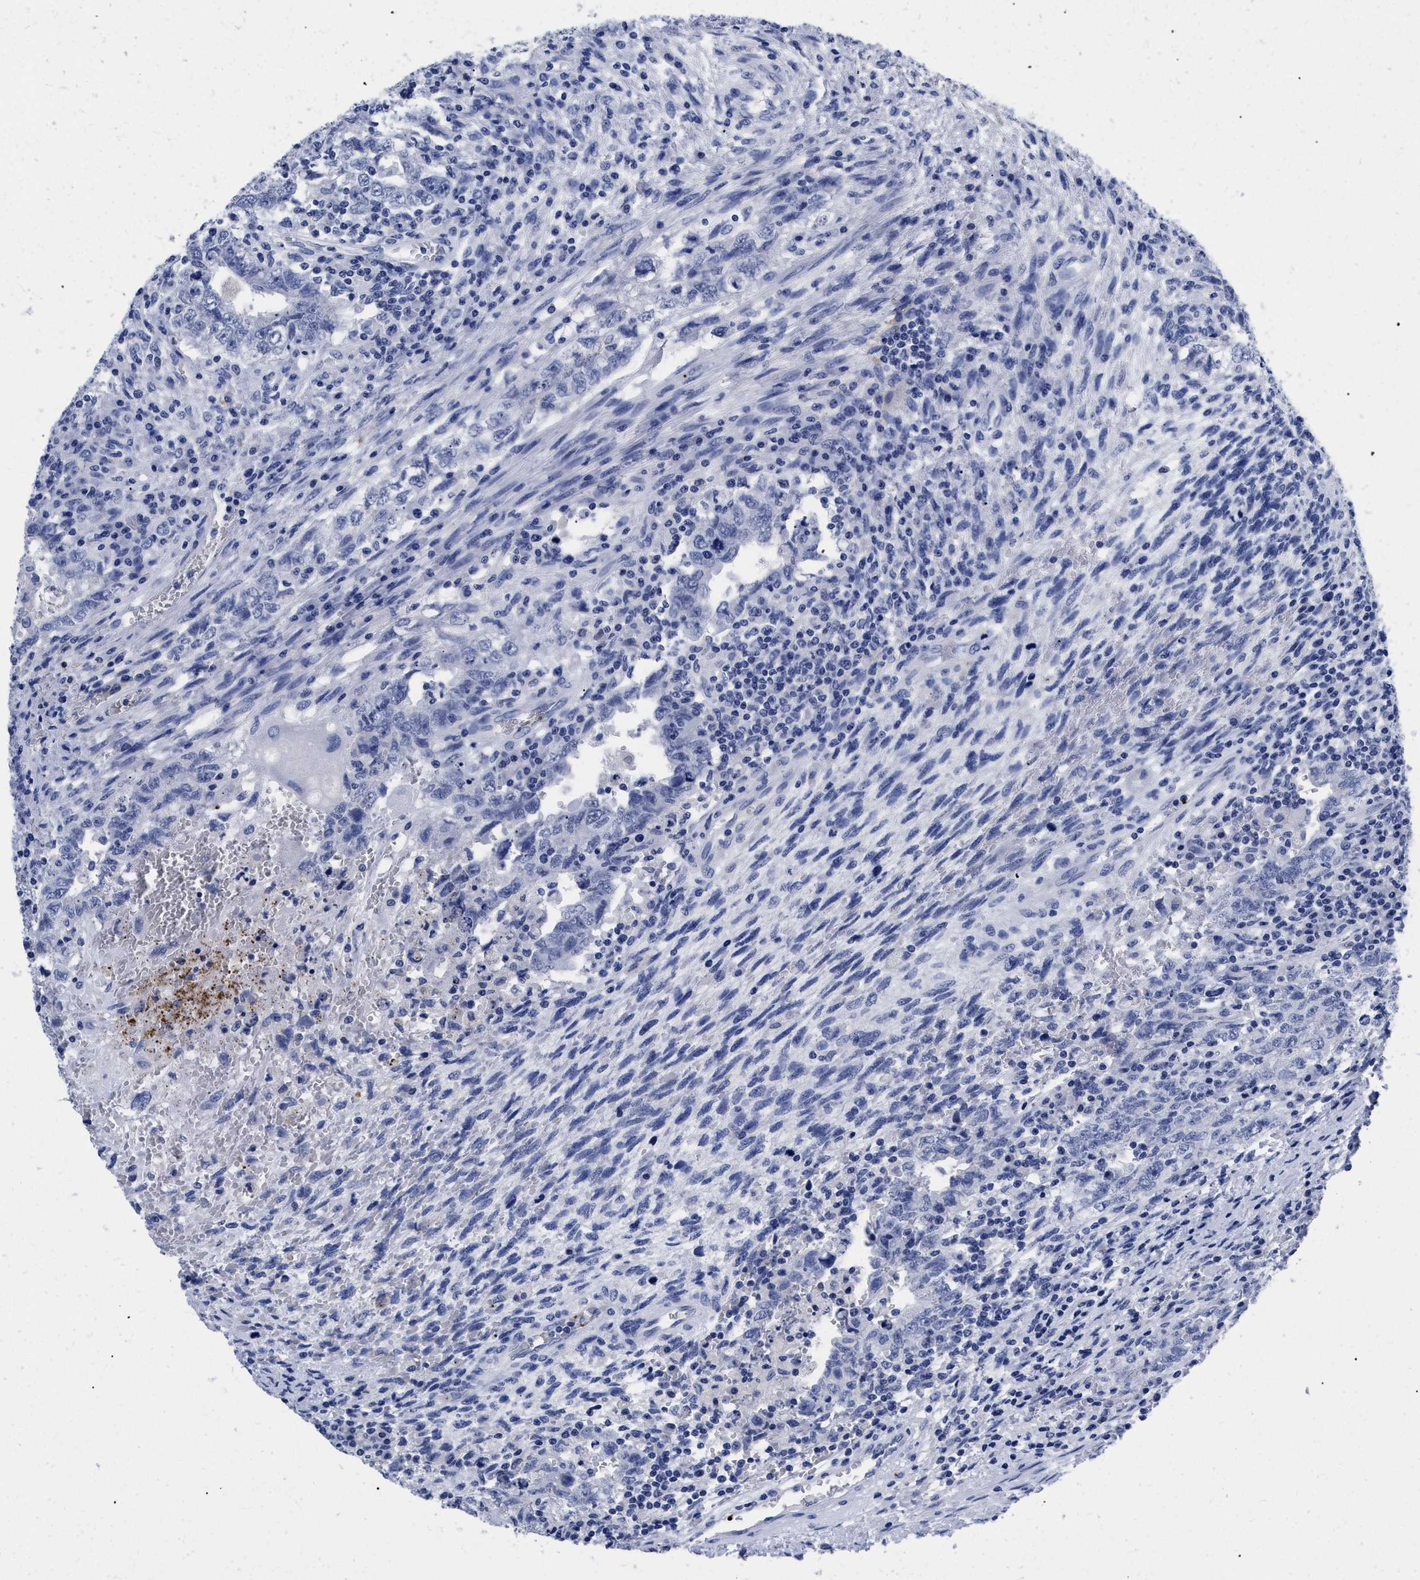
{"staining": {"intensity": "negative", "quantity": "none", "location": "none"}, "tissue": "testis cancer", "cell_type": "Tumor cells", "image_type": "cancer", "snomed": [{"axis": "morphology", "description": "Carcinoma, Embryonal, NOS"}, {"axis": "topography", "description": "Testis"}], "caption": "Tumor cells show no significant protein expression in testis cancer (embryonal carcinoma).", "gene": "TREML1", "patient": {"sex": "male", "age": 26}}